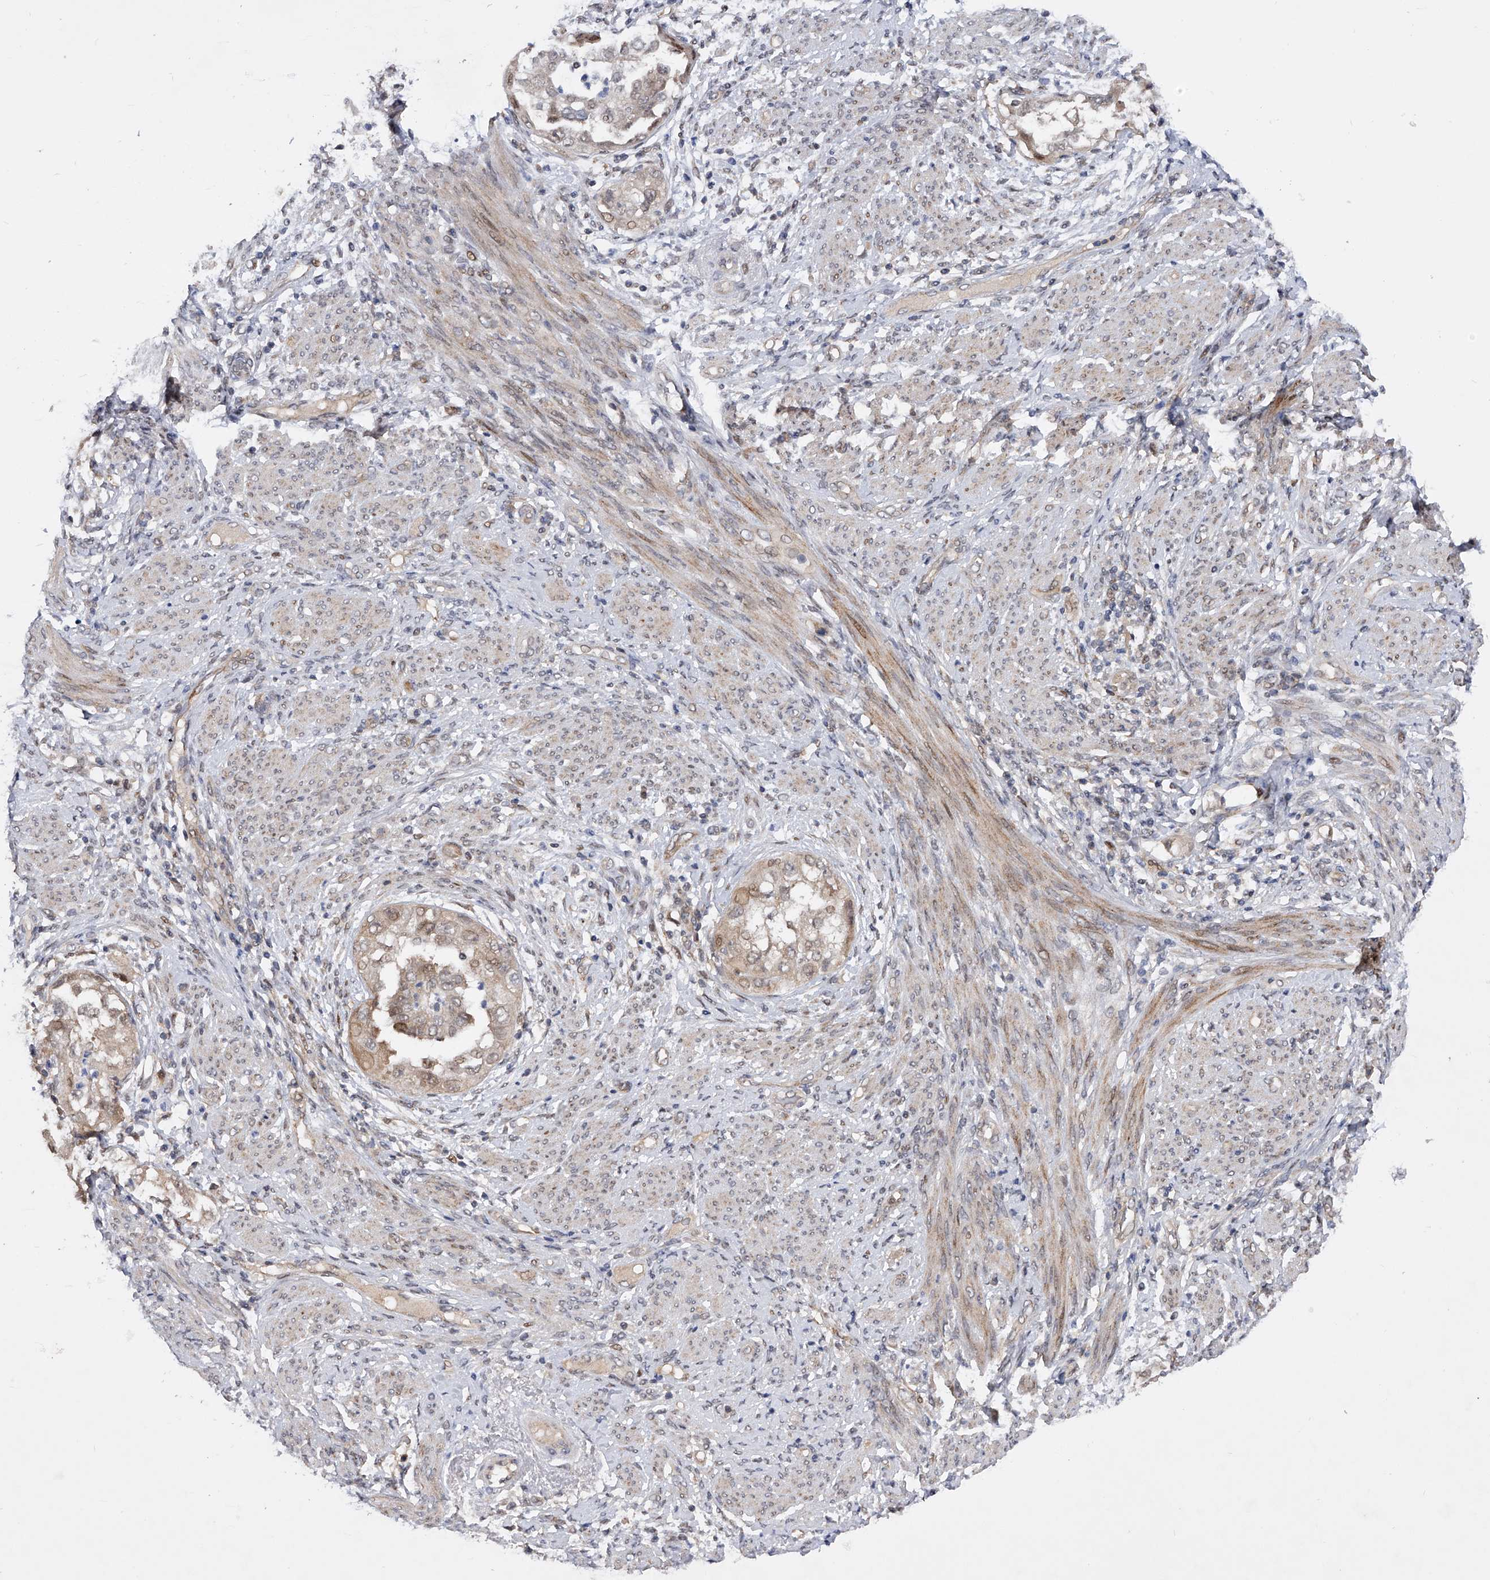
{"staining": {"intensity": "weak", "quantity": "<25%", "location": "nuclear"}, "tissue": "endometrial cancer", "cell_type": "Tumor cells", "image_type": "cancer", "snomed": [{"axis": "morphology", "description": "Adenocarcinoma, NOS"}, {"axis": "topography", "description": "Endometrium"}], "caption": "The image exhibits no significant staining in tumor cells of endometrial cancer. Brightfield microscopy of immunohistochemistry stained with DAB (brown) and hematoxylin (blue), captured at high magnification.", "gene": "RWDD2A", "patient": {"sex": "female", "age": 85}}